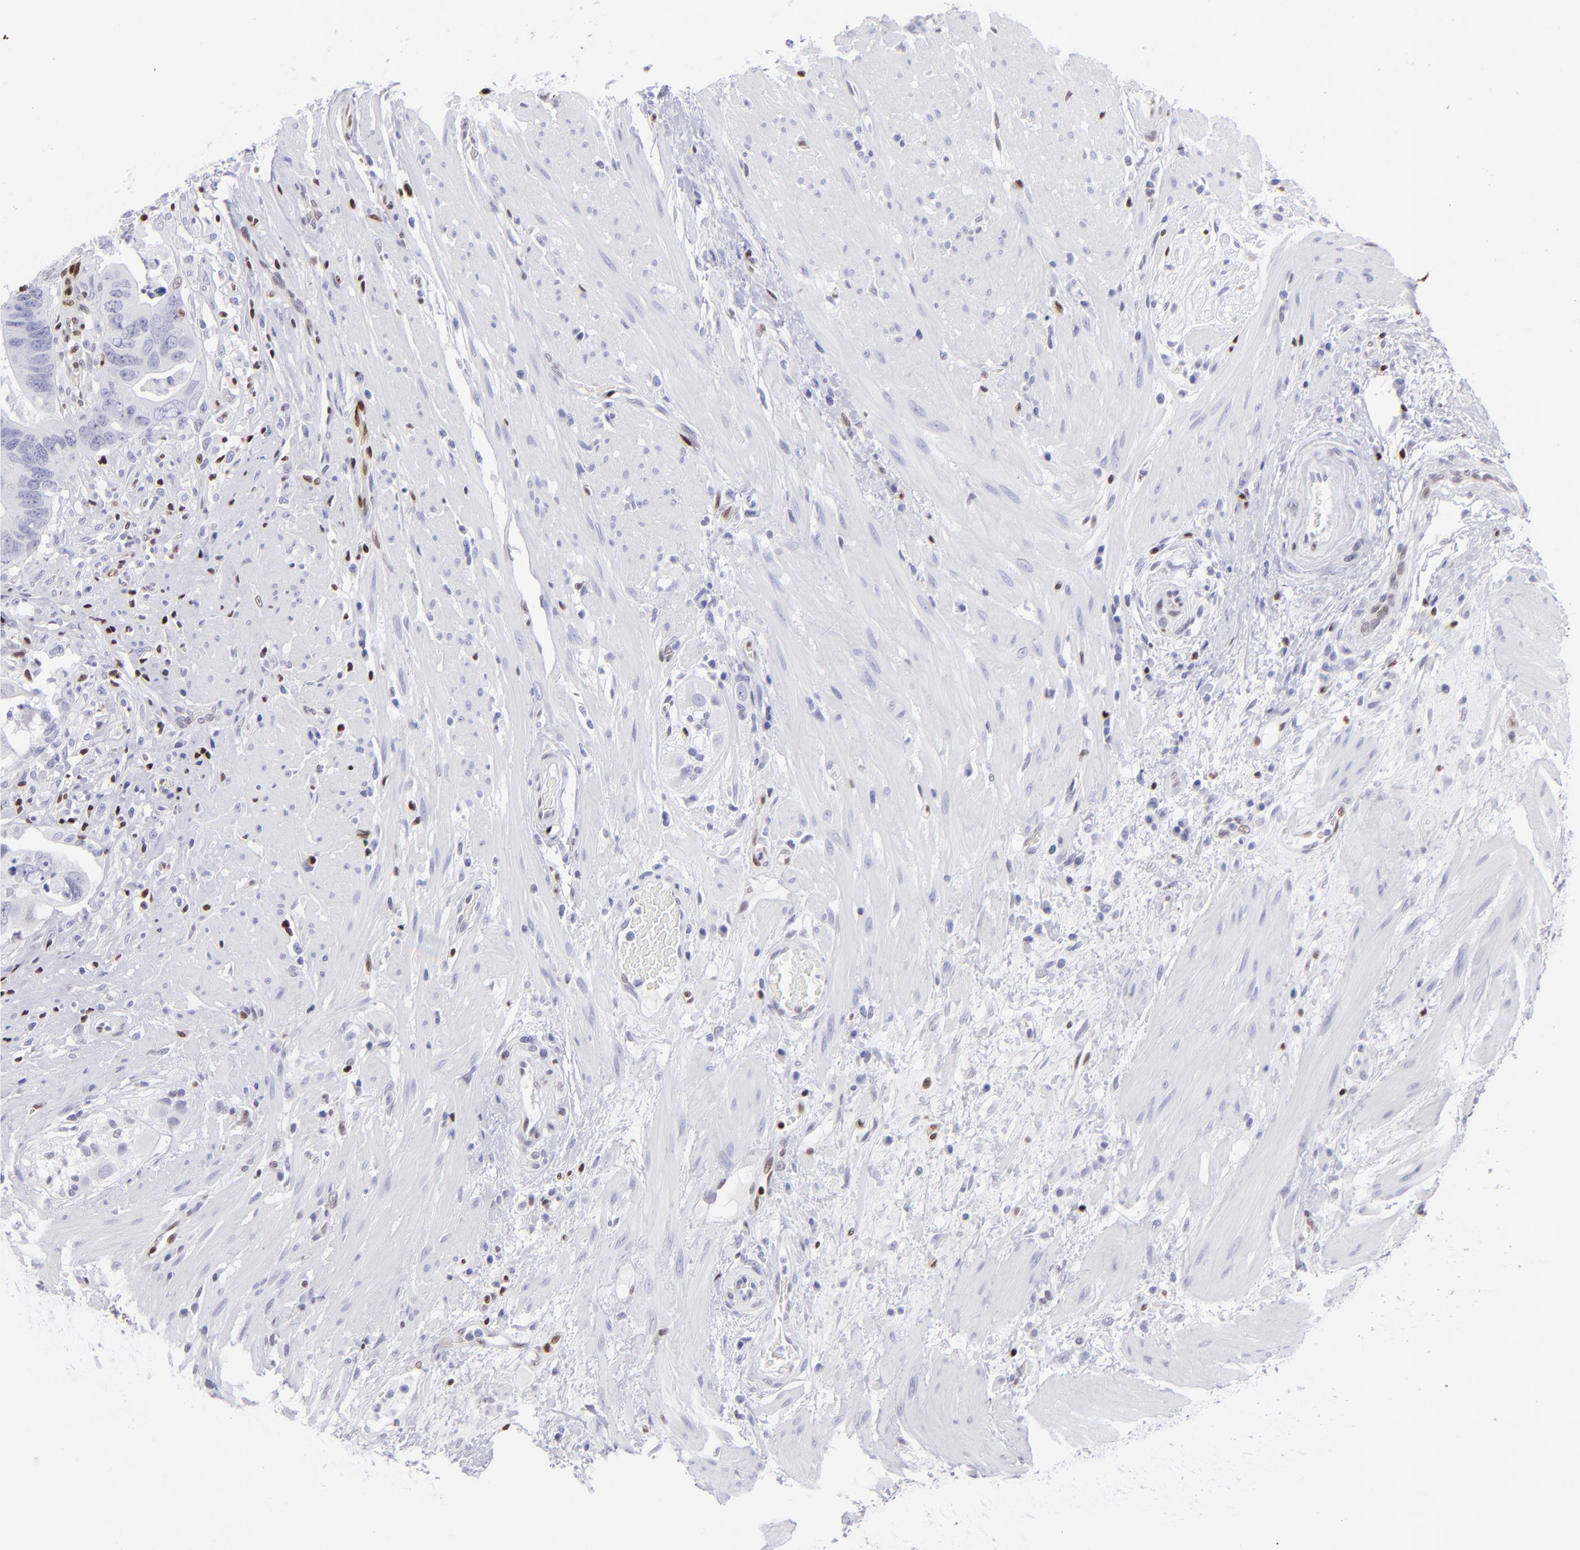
{"staining": {"intensity": "negative", "quantity": "none", "location": "none"}, "tissue": "colorectal cancer", "cell_type": "Tumor cells", "image_type": "cancer", "snomed": [{"axis": "morphology", "description": "Adenocarcinoma, NOS"}, {"axis": "topography", "description": "Rectum"}], "caption": "Immunohistochemical staining of colorectal cancer demonstrates no significant staining in tumor cells. Brightfield microscopy of immunohistochemistry (IHC) stained with DAB (brown) and hematoxylin (blue), captured at high magnification.", "gene": "ETS1", "patient": {"sex": "male", "age": 53}}